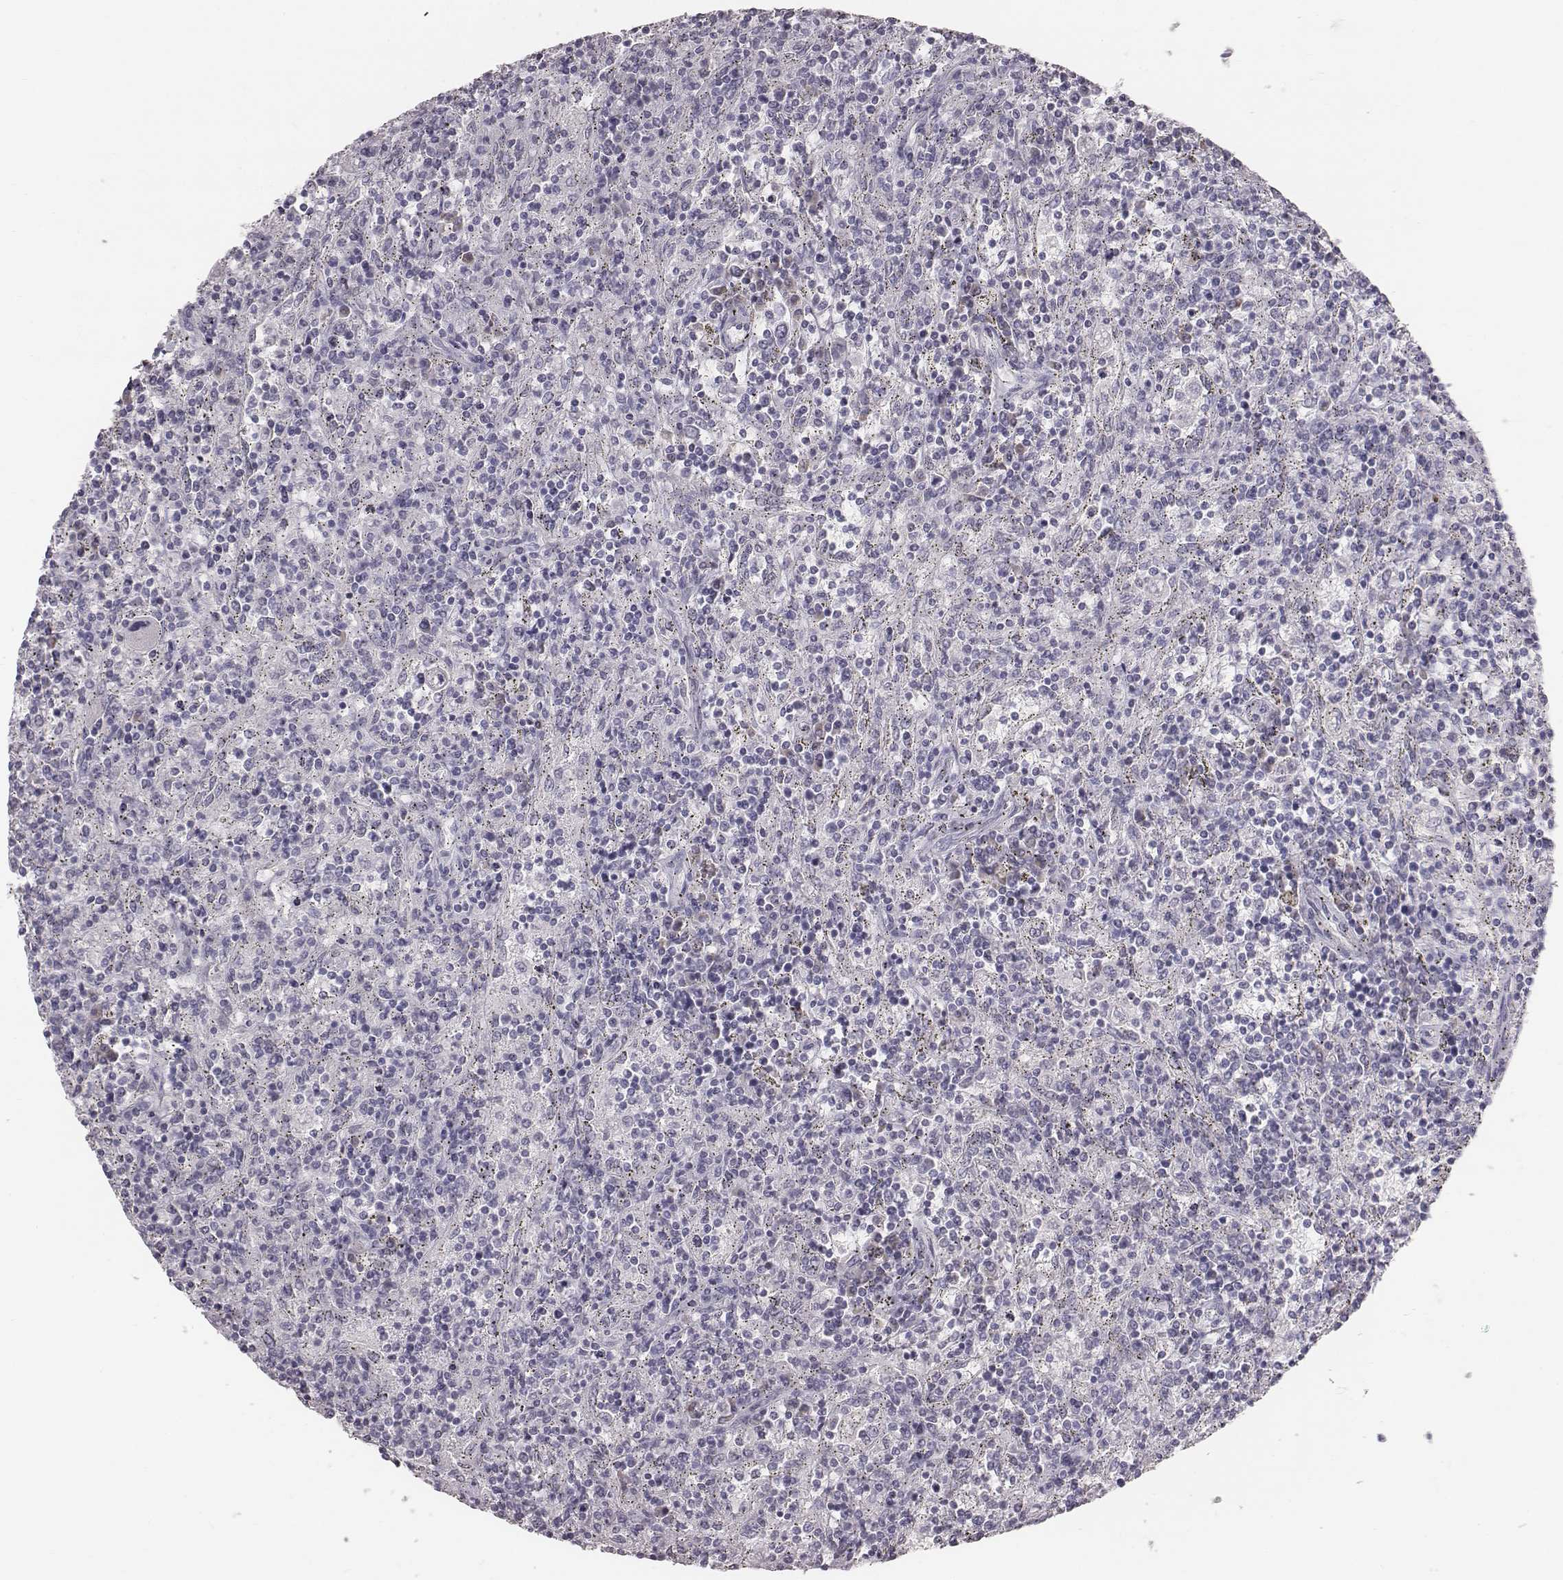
{"staining": {"intensity": "negative", "quantity": "none", "location": "none"}, "tissue": "lymphoma", "cell_type": "Tumor cells", "image_type": "cancer", "snomed": [{"axis": "morphology", "description": "Malignant lymphoma, non-Hodgkin's type, Low grade"}, {"axis": "topography", "description": "Spleen"}], "caption": "Immunohistochemistry (IHC) histopathology image of neoplastic tissue: lymphoma stained with DAB (3,3'-diaminobenzidine) demonstrates no significant protein expression in tumor cells.", "gene": "C6orf58", "patient": {"sex": "male", "age": 62}}